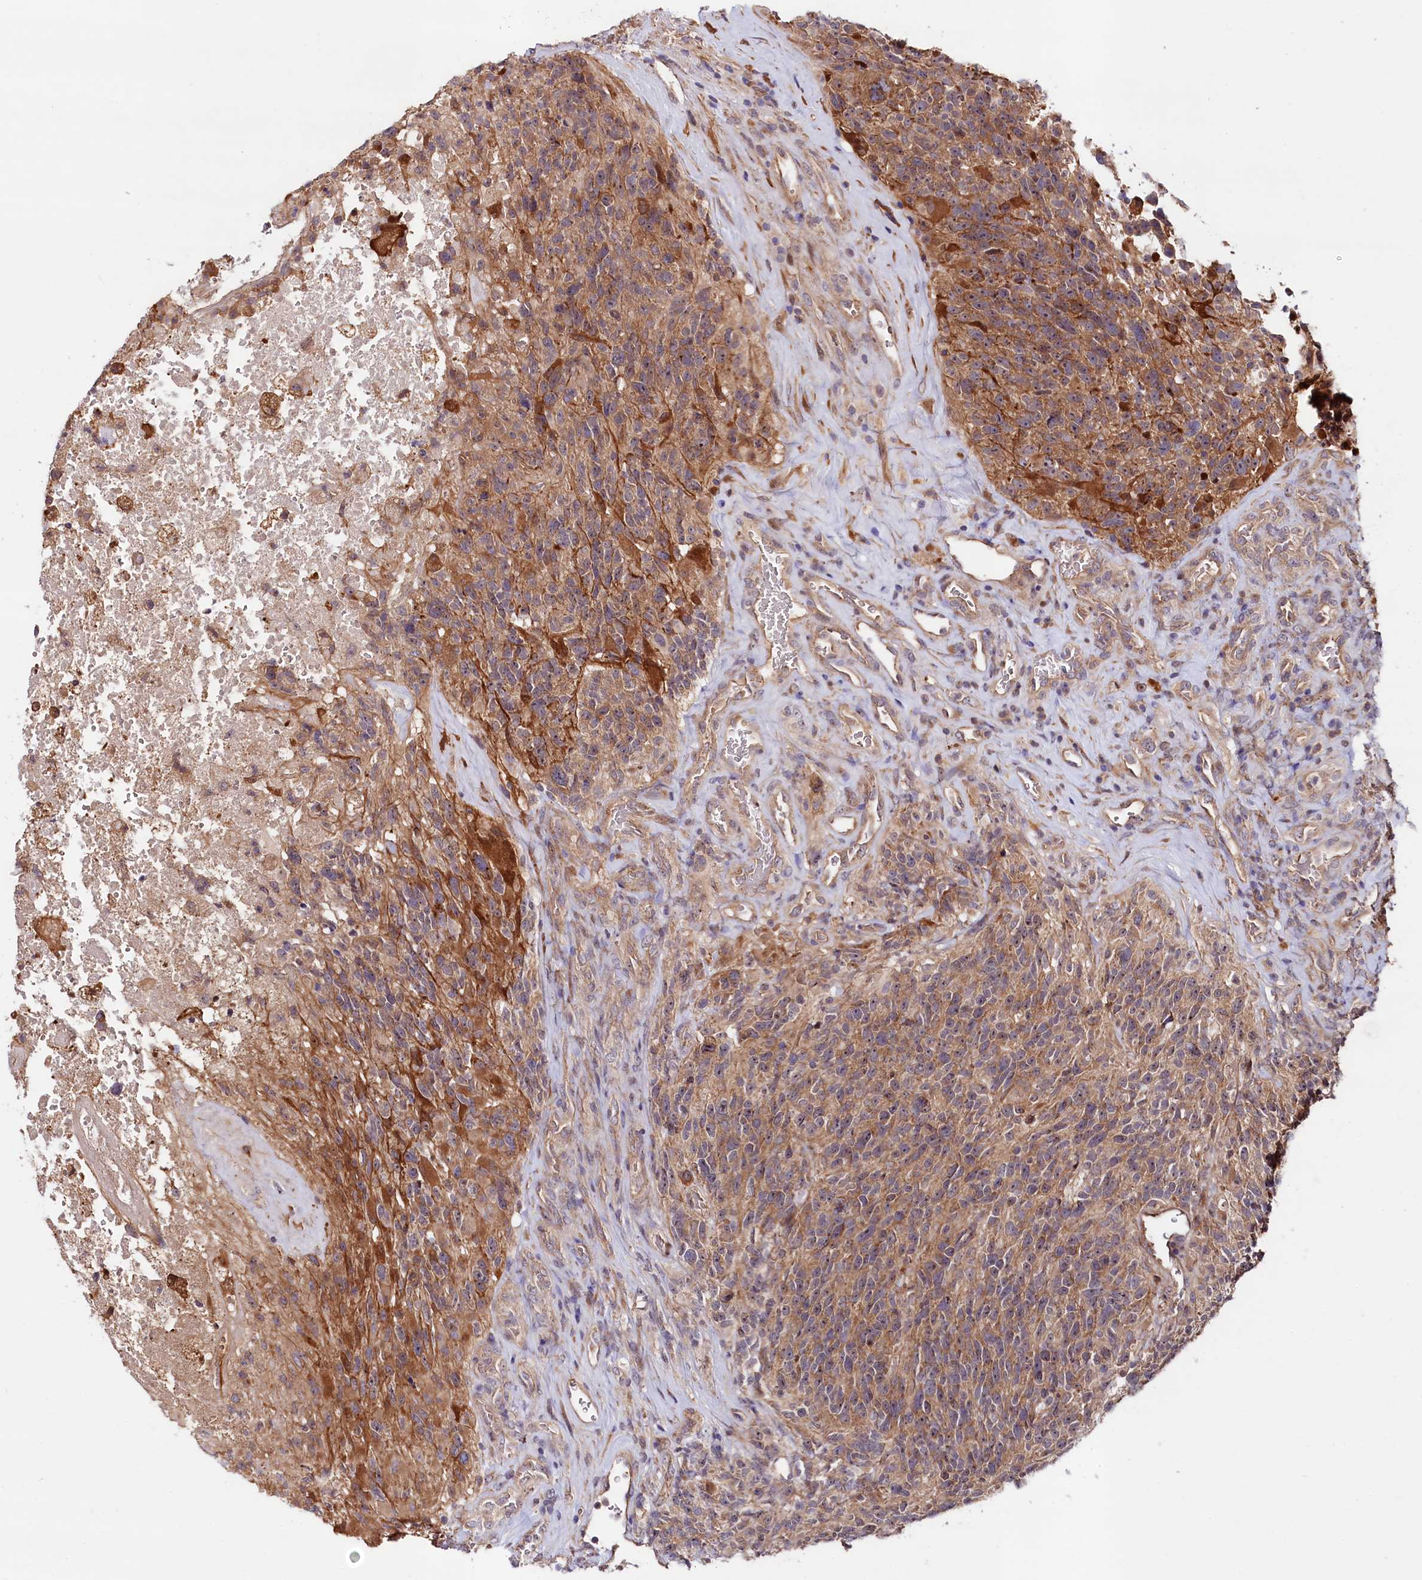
{"staining": {"intensity": "moderate", "quantity": "25%-75%", "location": "cytoplasmic/membranous"}, "tissue": "glioma", "cell_type": "Tumor cells", "image_type": "cancer", "snomed": [{"axis": "morphology", "description": "Glioma, malignant, High grade"}, {"axis": "topography", "description": "Brain"}], "caption": "Moderate cytoplasmic/membranous expression is seen in about 25%-75% of tumor cells in glioma.", "gene": "NEDD1", "patient": {"sex": "male", "age": 76}}